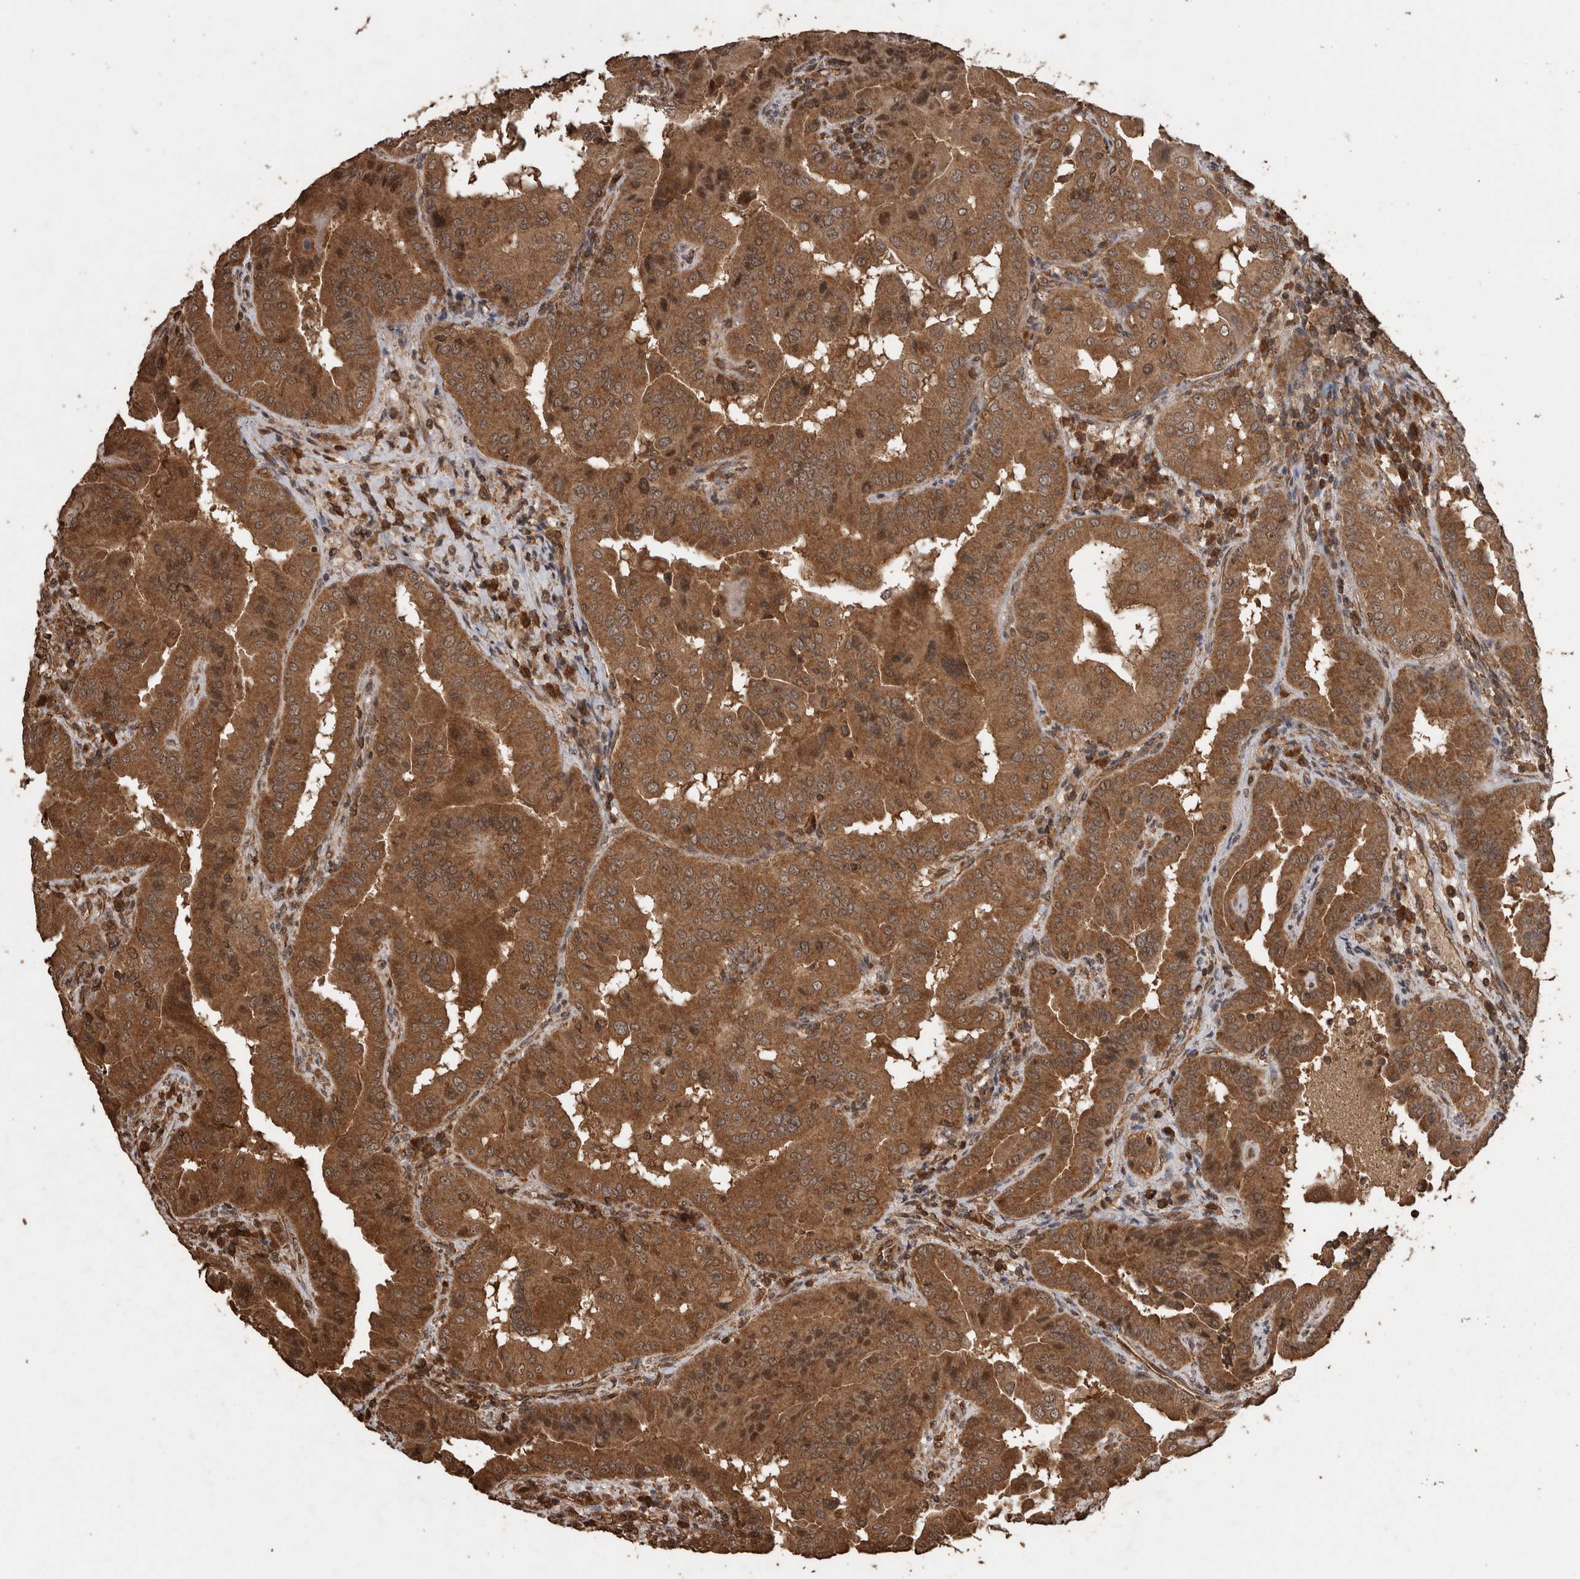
{"staining": {"intensity": "strong", "quantity": ">75%", "location": "cytoplasmic/membranous"}, "tissue": "thyroid cancer", "cell_type": "Tumor cells", "image_type": "cancer", "snomed": [{"axis": "morphology", "description": "Papillary adenocarcinoma, NOS"}, {"axis": "topography", "description": "Thyroid gland"}], "caption": "Immunohistochemical staining of human thyroid cancer reveals high levels of strong cytoplasmic/membranous protein positivity in approximately >75% of tumor cells. The protein is shown in brown color, while the nuclei are stained blue.", "gene": "PINK1", "patient": {"sex": "male", "age": 33}}